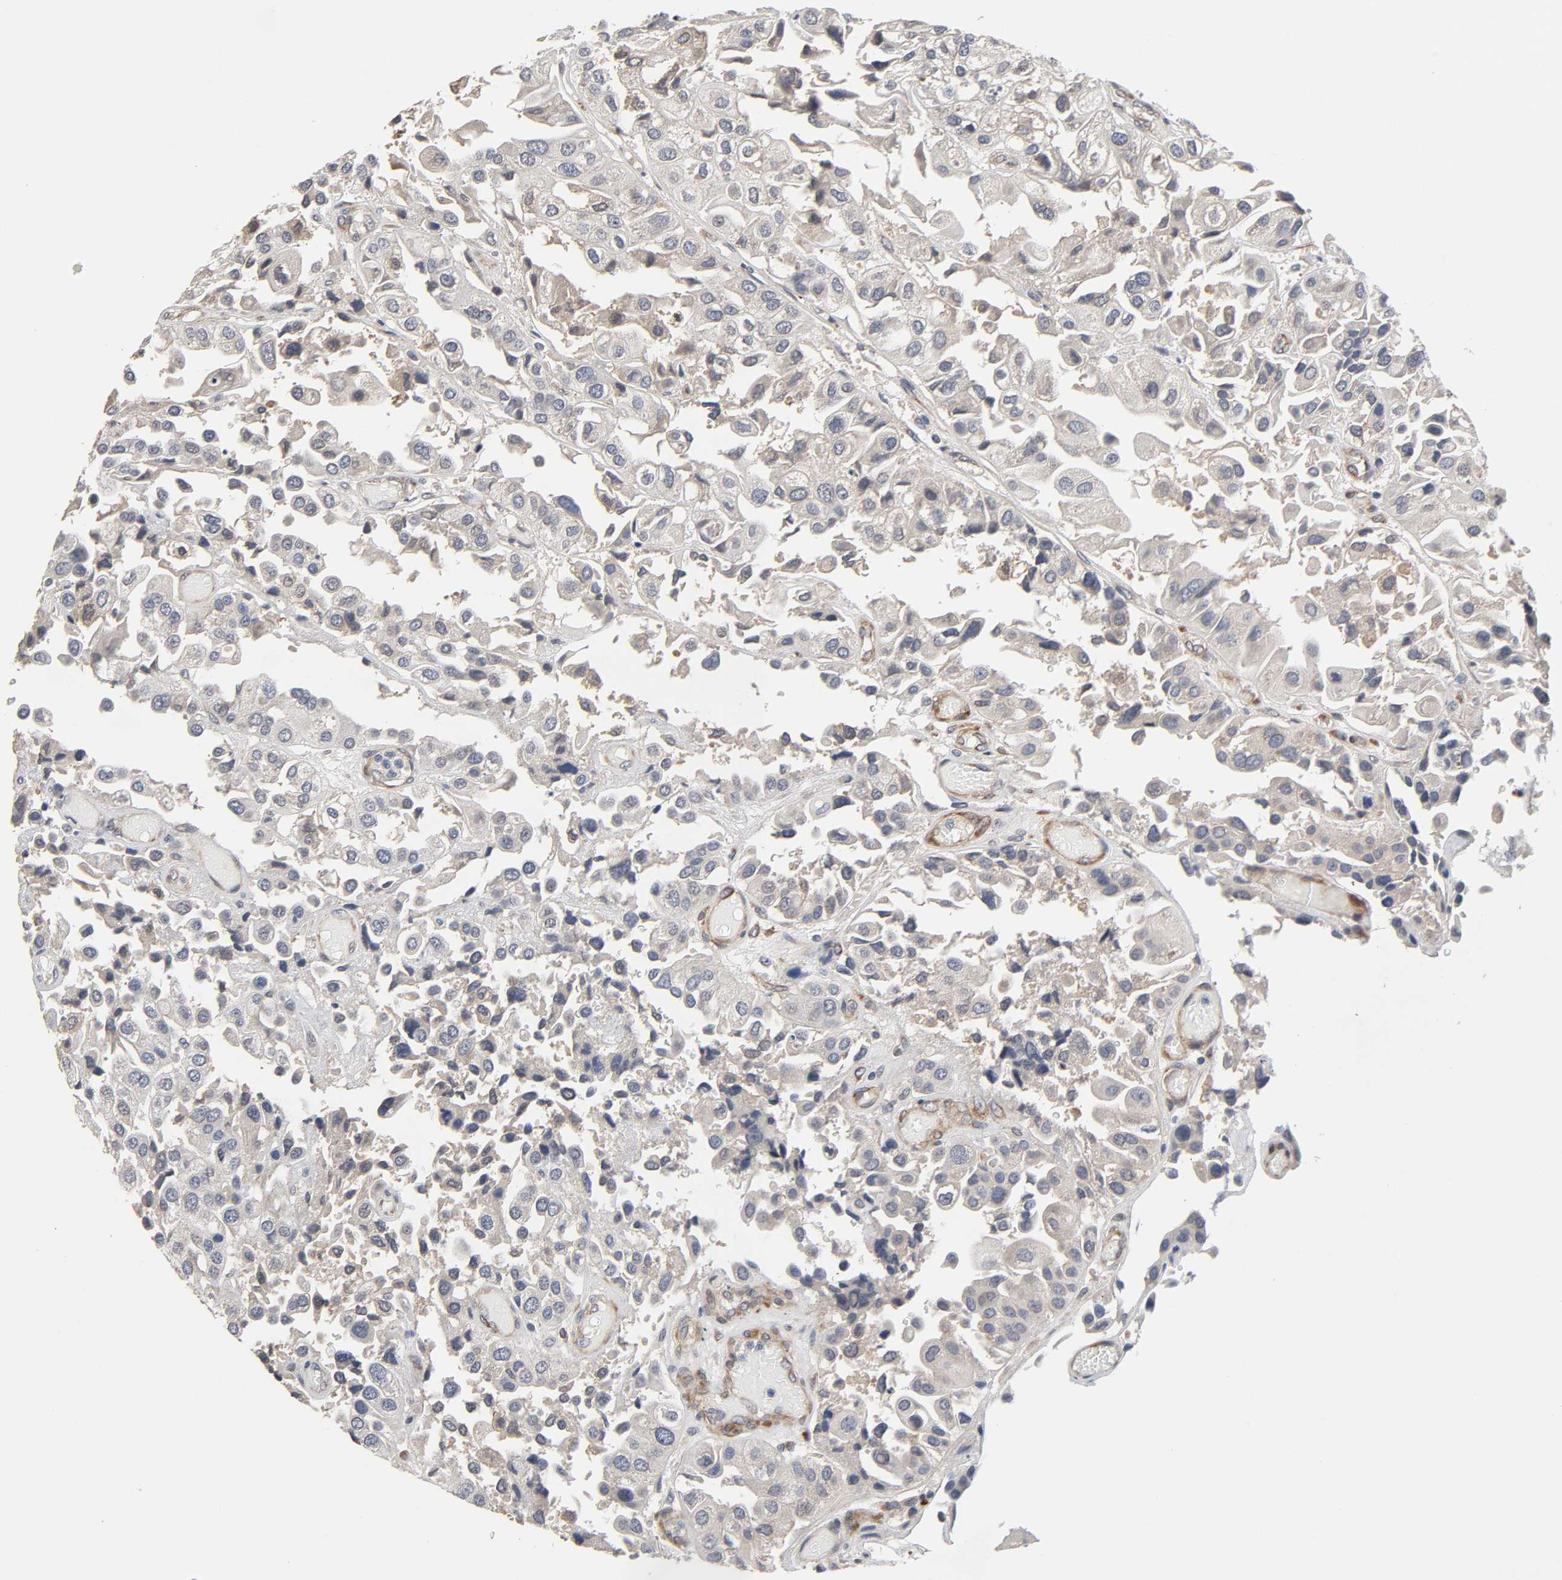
{"staining": {"intensity": "weak", "quantity": "25%-75%", "location": "cytoplasmic/membranous"}, "tissue": "urothelial cancer", "cell_type": "Tumor cells", "image_type": "cancer", "snomed": [{"axis": "morphology", "description": "Urothelial carcinoma, High grade"}, {"axis": "topography", "description": "Urinary bladder"}], "caption": "The immunohistochemical stain shows weak cytoplasmic/membranous staining in tumor cells of high-grade urothelial carcinoma tissue.", "gene": "HDLBP", "patient": {"sex": "female", "age": 64}}